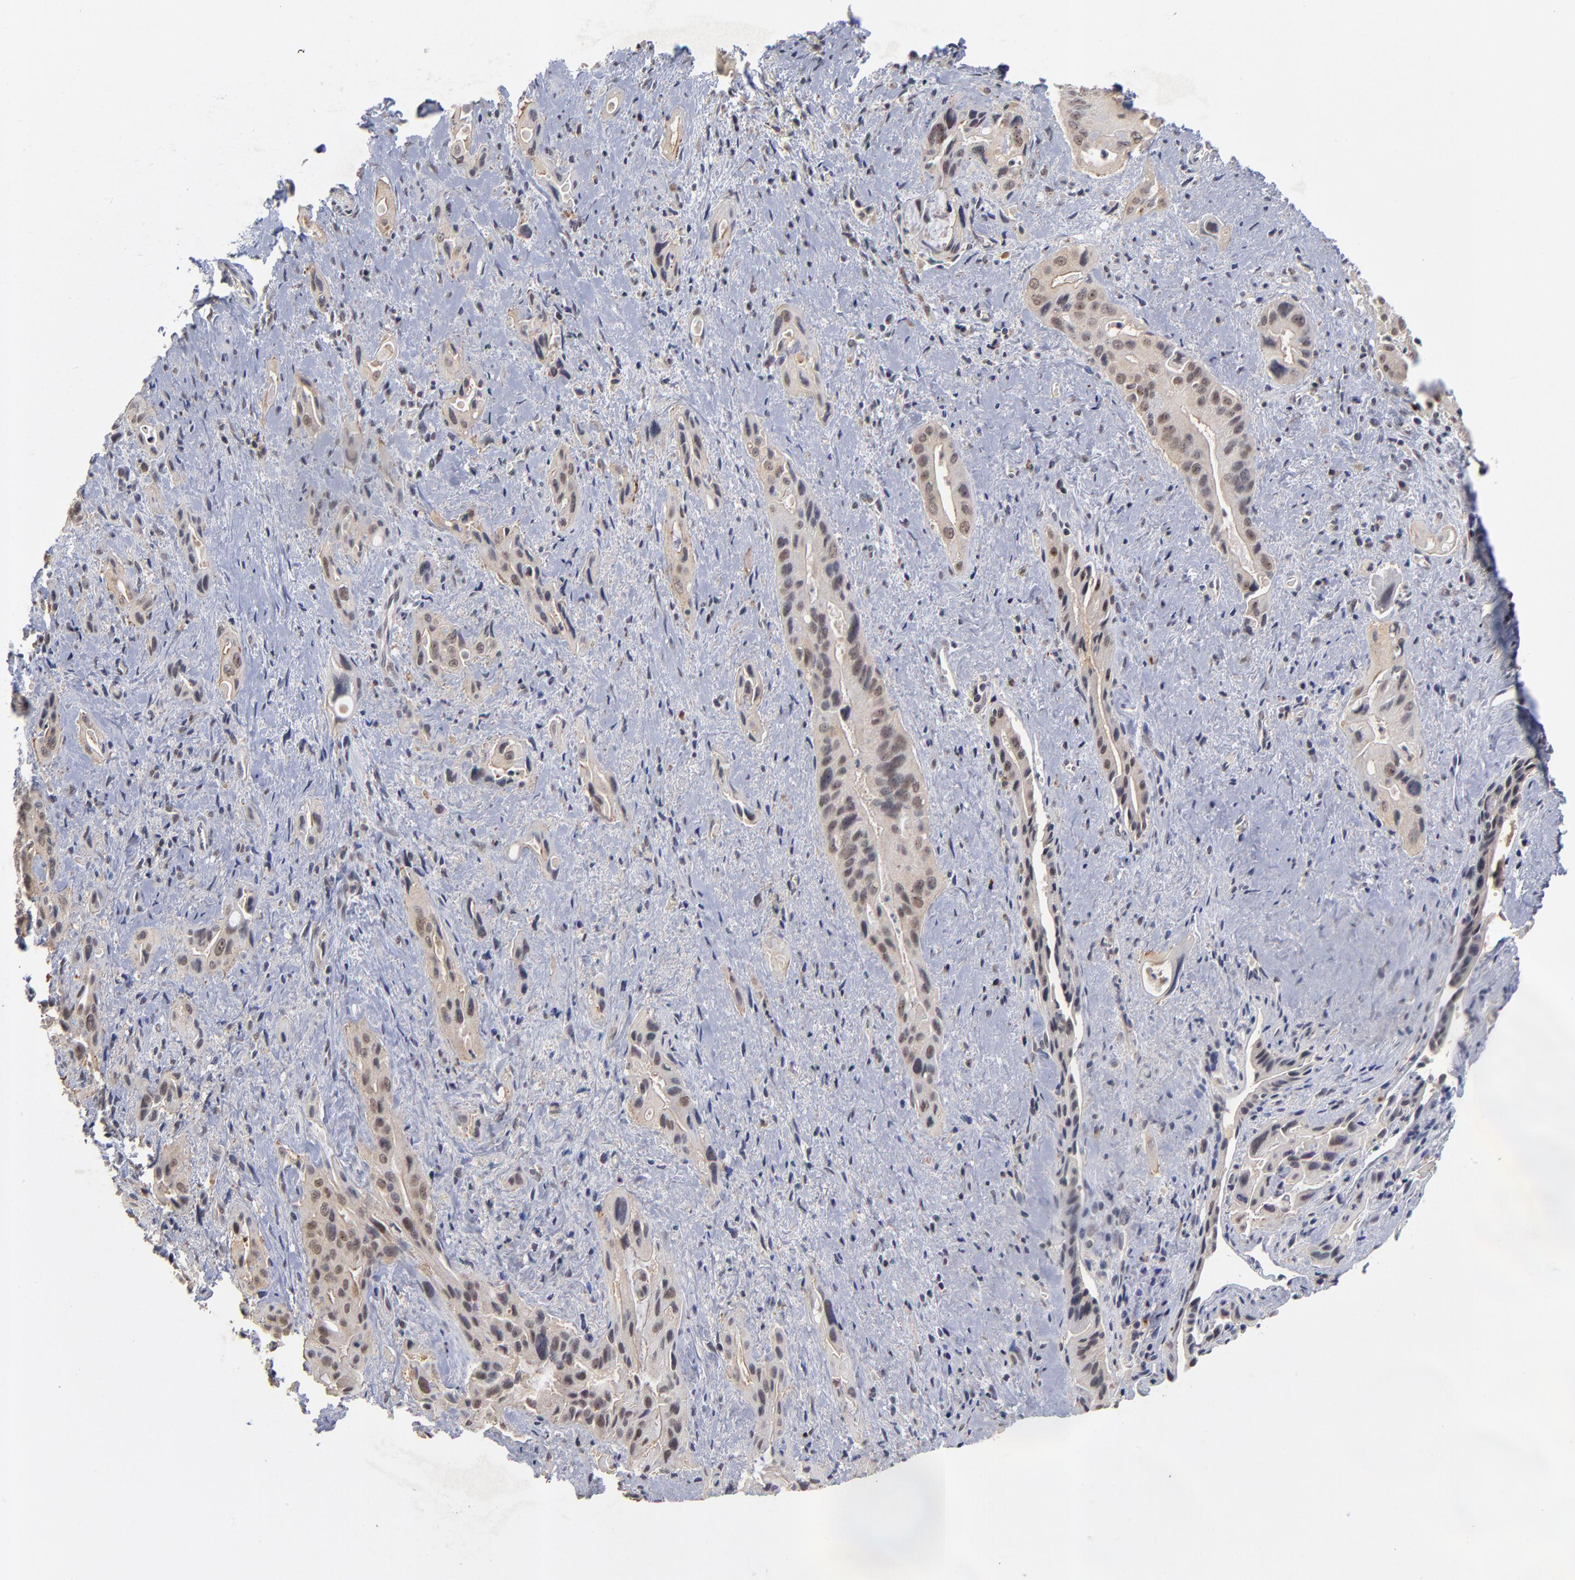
{"staining": {"intensity": "weak", "quantity": ">75%", "location": "cytoplasmic/membranous"}, "tissue": "pancreatic cancer", "cell_type": "Tumor cells", "image_type": "cancer", "snomed": [{"axis": "morphology", "description": "Adenocarcinoma, NOS"}, {"axis": "topography", "description": "Pancreas"}], "caption": "Immunohistochemical staining of pancreatic adenocarcinoma displays low levels of weak cytoplasmic/membranous expression in approximately >75% of tumor cells.", "gene": "WSB1", "patient": {"sex": "male", "age": 77}}